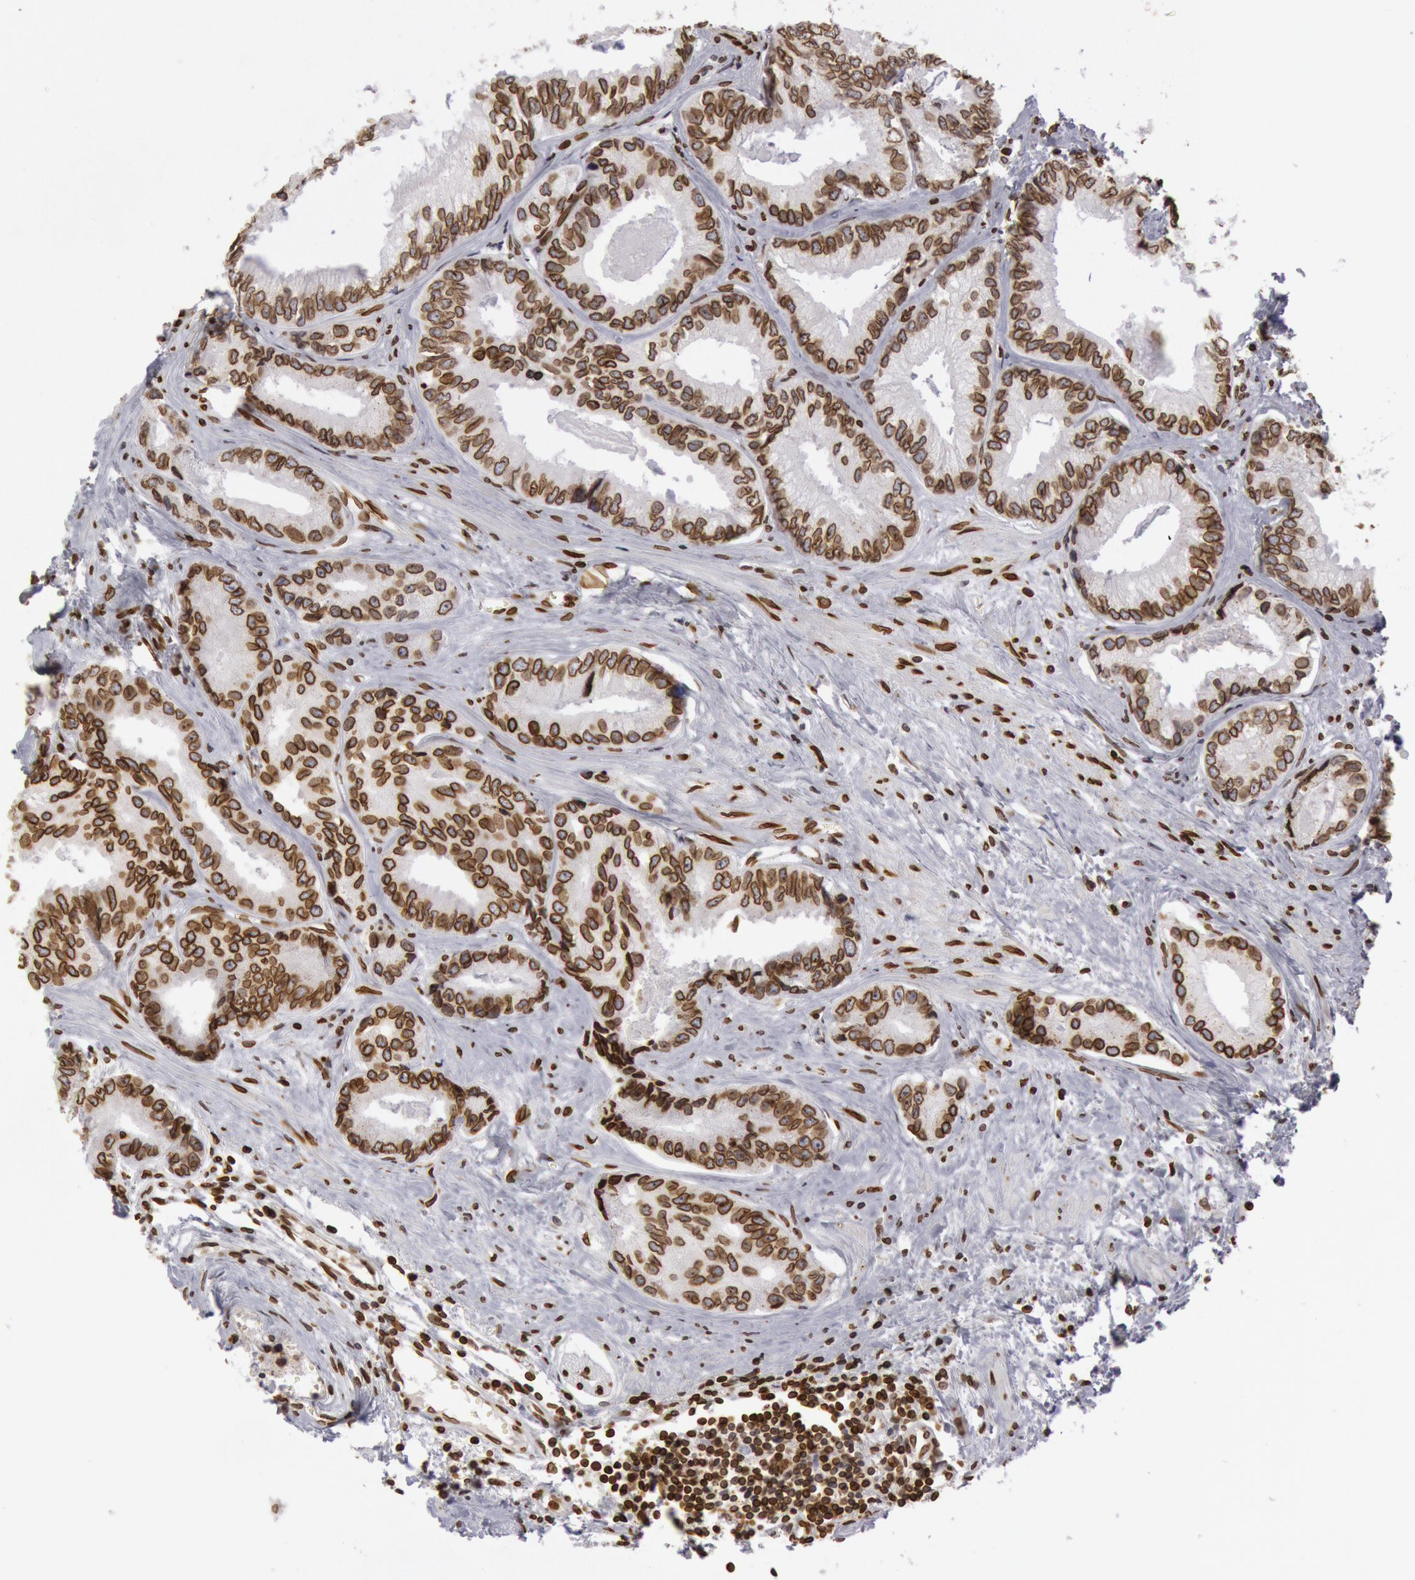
{"staining": {"intensity": "strong", "quantity": ">75%", "location": "nuclear"}, "tissue": "prostate cancer", "cell_type": "Tumor cells", "image_type": "cancer", "snomed": [{"axis": "morphology", "description": "Adenocarcinoma, High grade"}, {"axis": "topography", "description": "Prostate"}], "caption": "Tumor cells exhibit high levels of strong nuclear positivity in about >75% of cells in human prostate cancer (adenocarcinoma (high-grade)).", "gene": "SUN2", "patient": {"sex": "male", "age": 56}}